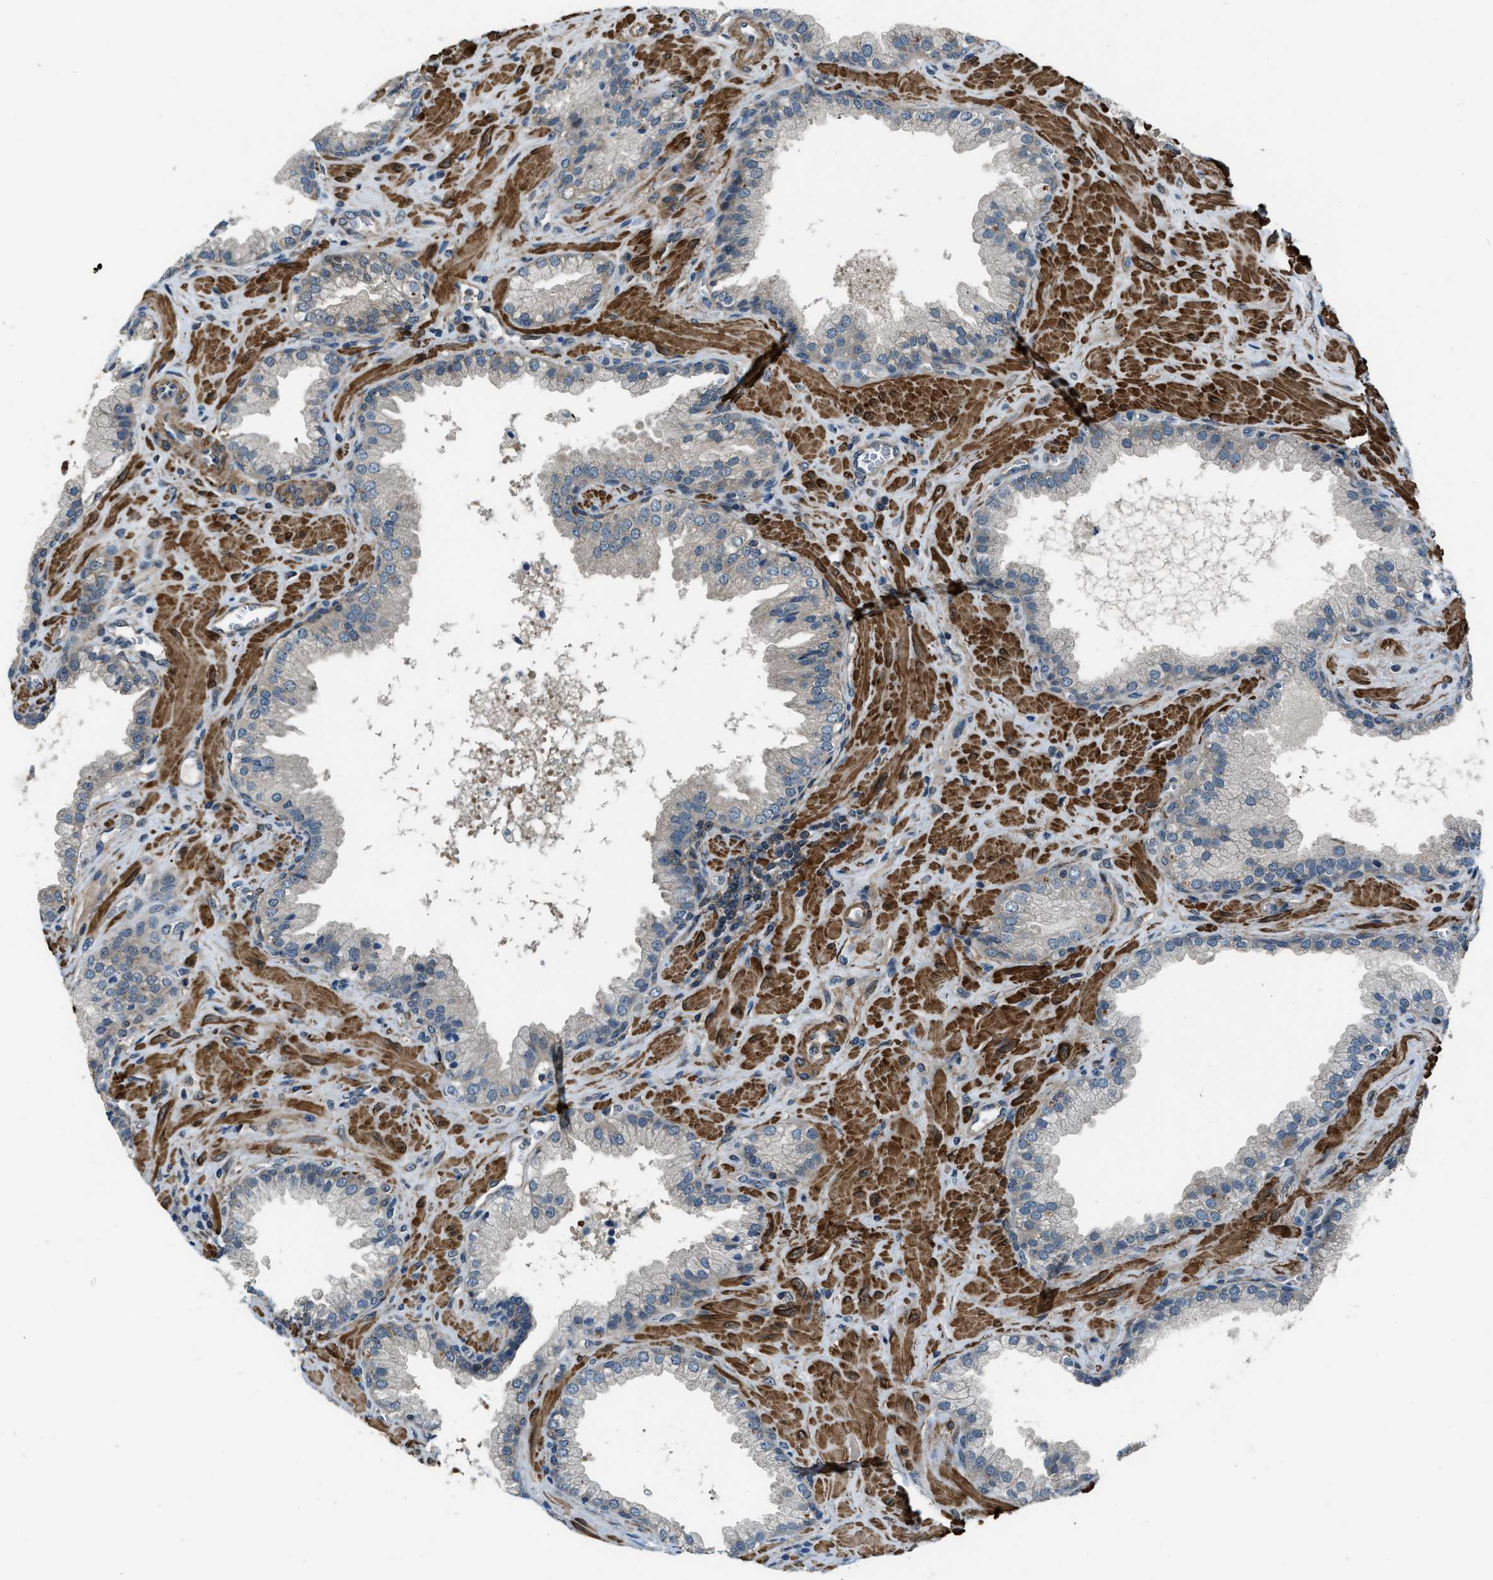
{"staining": {"intensity": "weak", "quantity": "25%-75%", "location": "cytoplasmic/membranous"}, "tissue": "prostate cancer", "cell_type": "Tumor cells", "image_type": "cancer", "snomed": [{"axis": "morphology", "description": "Adenocarcinoma, Low grade"}, {"axis": "topography", "description": "Prostate"}], "caption": "Immunohistochemical staining of prostate cancer (adenocarcinoma (low-grade)) exhibits weak cytoplasmic/membranous protein expression in about 25%-75% of tumor cells.", "gene": "NUDCD3", "patient": {"sex": "male", "age": 71}}